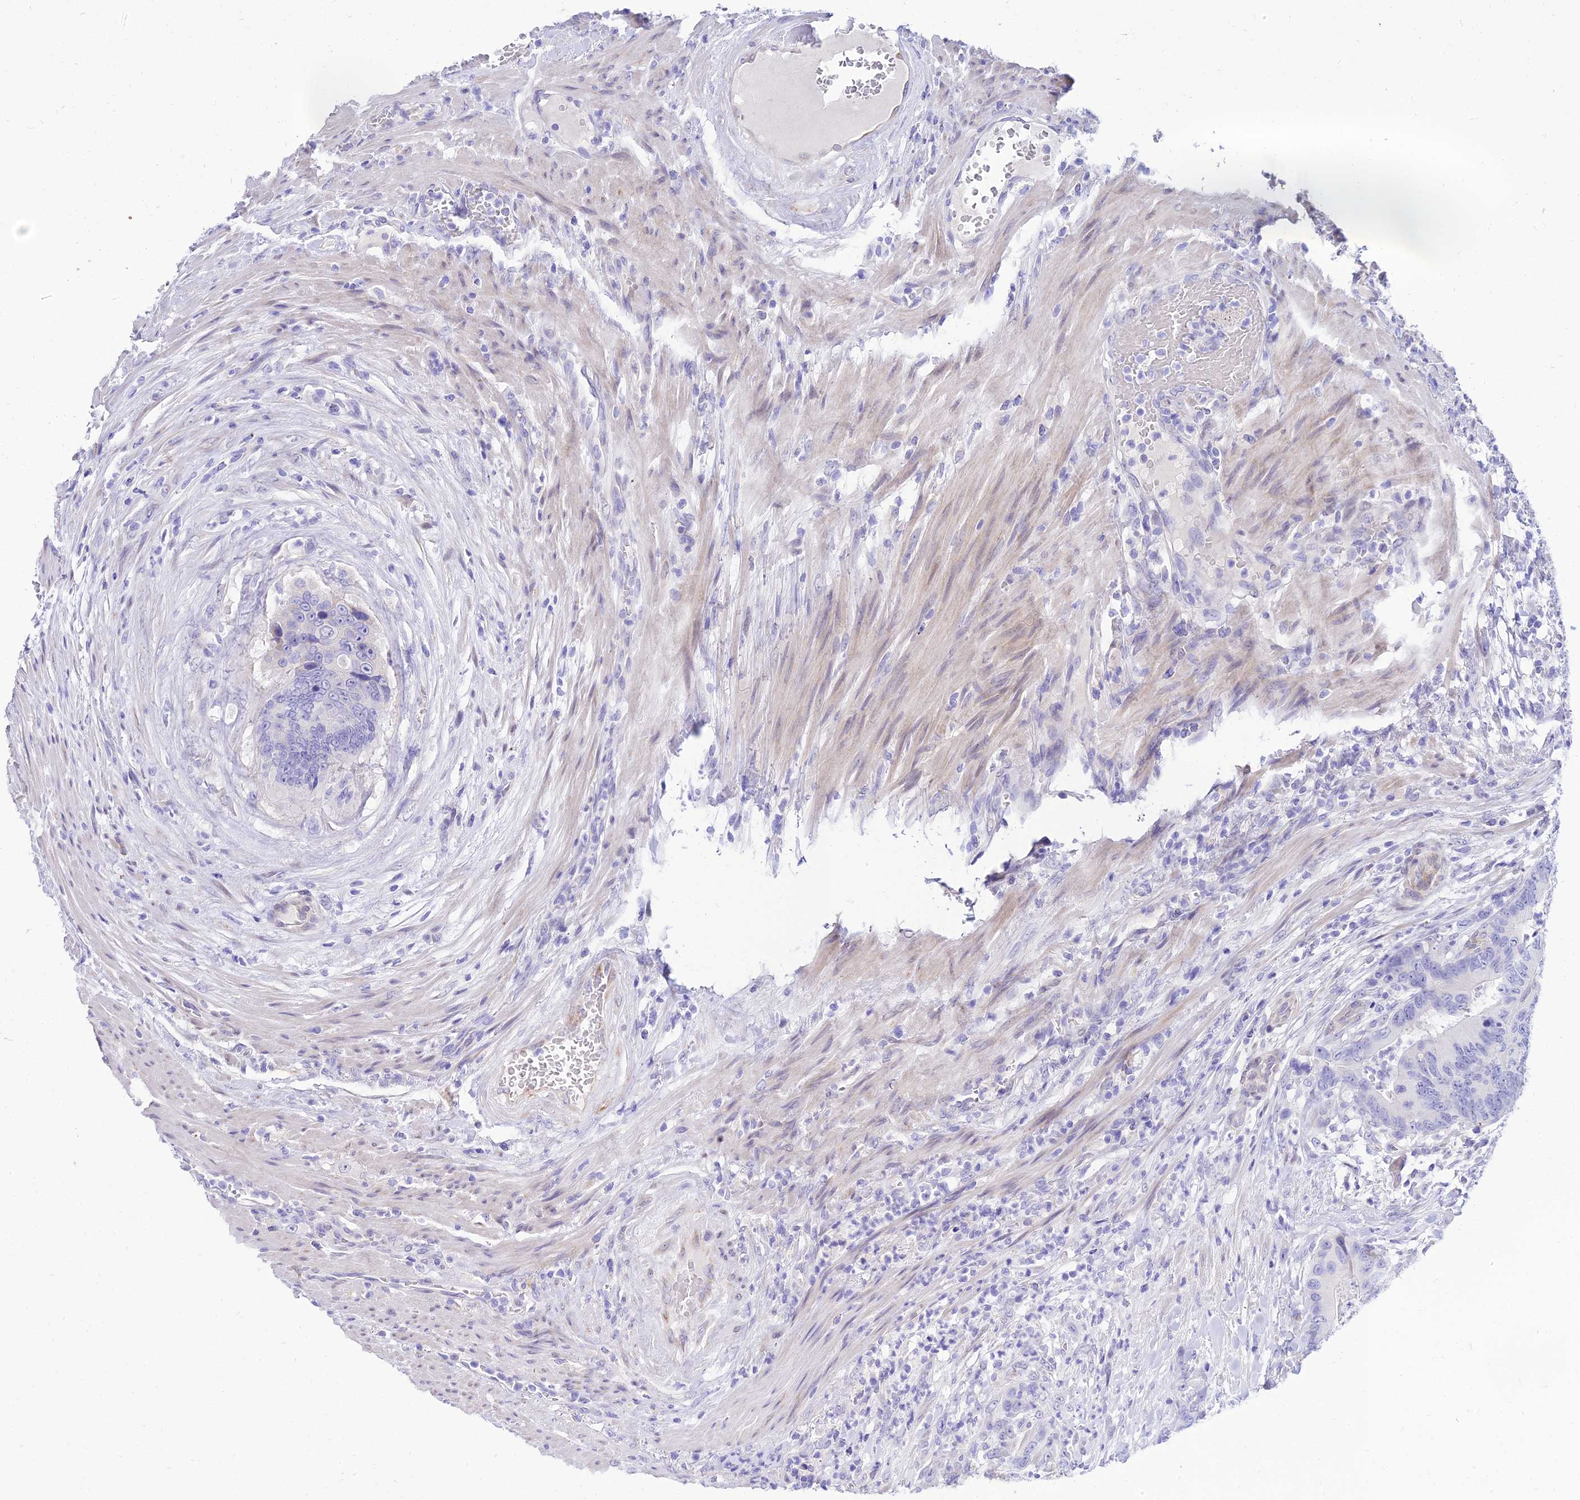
{"staining": {"intensity": "negative", "quantity": "none", "location": "none"}, "tissue": "colorectal cancer", "cell_type": "Tumor cells", "image_type": "cancer", "snomed": [{"axis": "morphology", "description": "Adenocarcinoma, NOS"}, {"axis": "topography", "description": "Colon"}], "caption": "This is an immunohistochemistry (IHC) photomicrograph of human adenocarcinoma (colorectal). There is no staining in tumor cells.", "gene": "TAC3", "patient": {"sex": "male", "age": 84}}